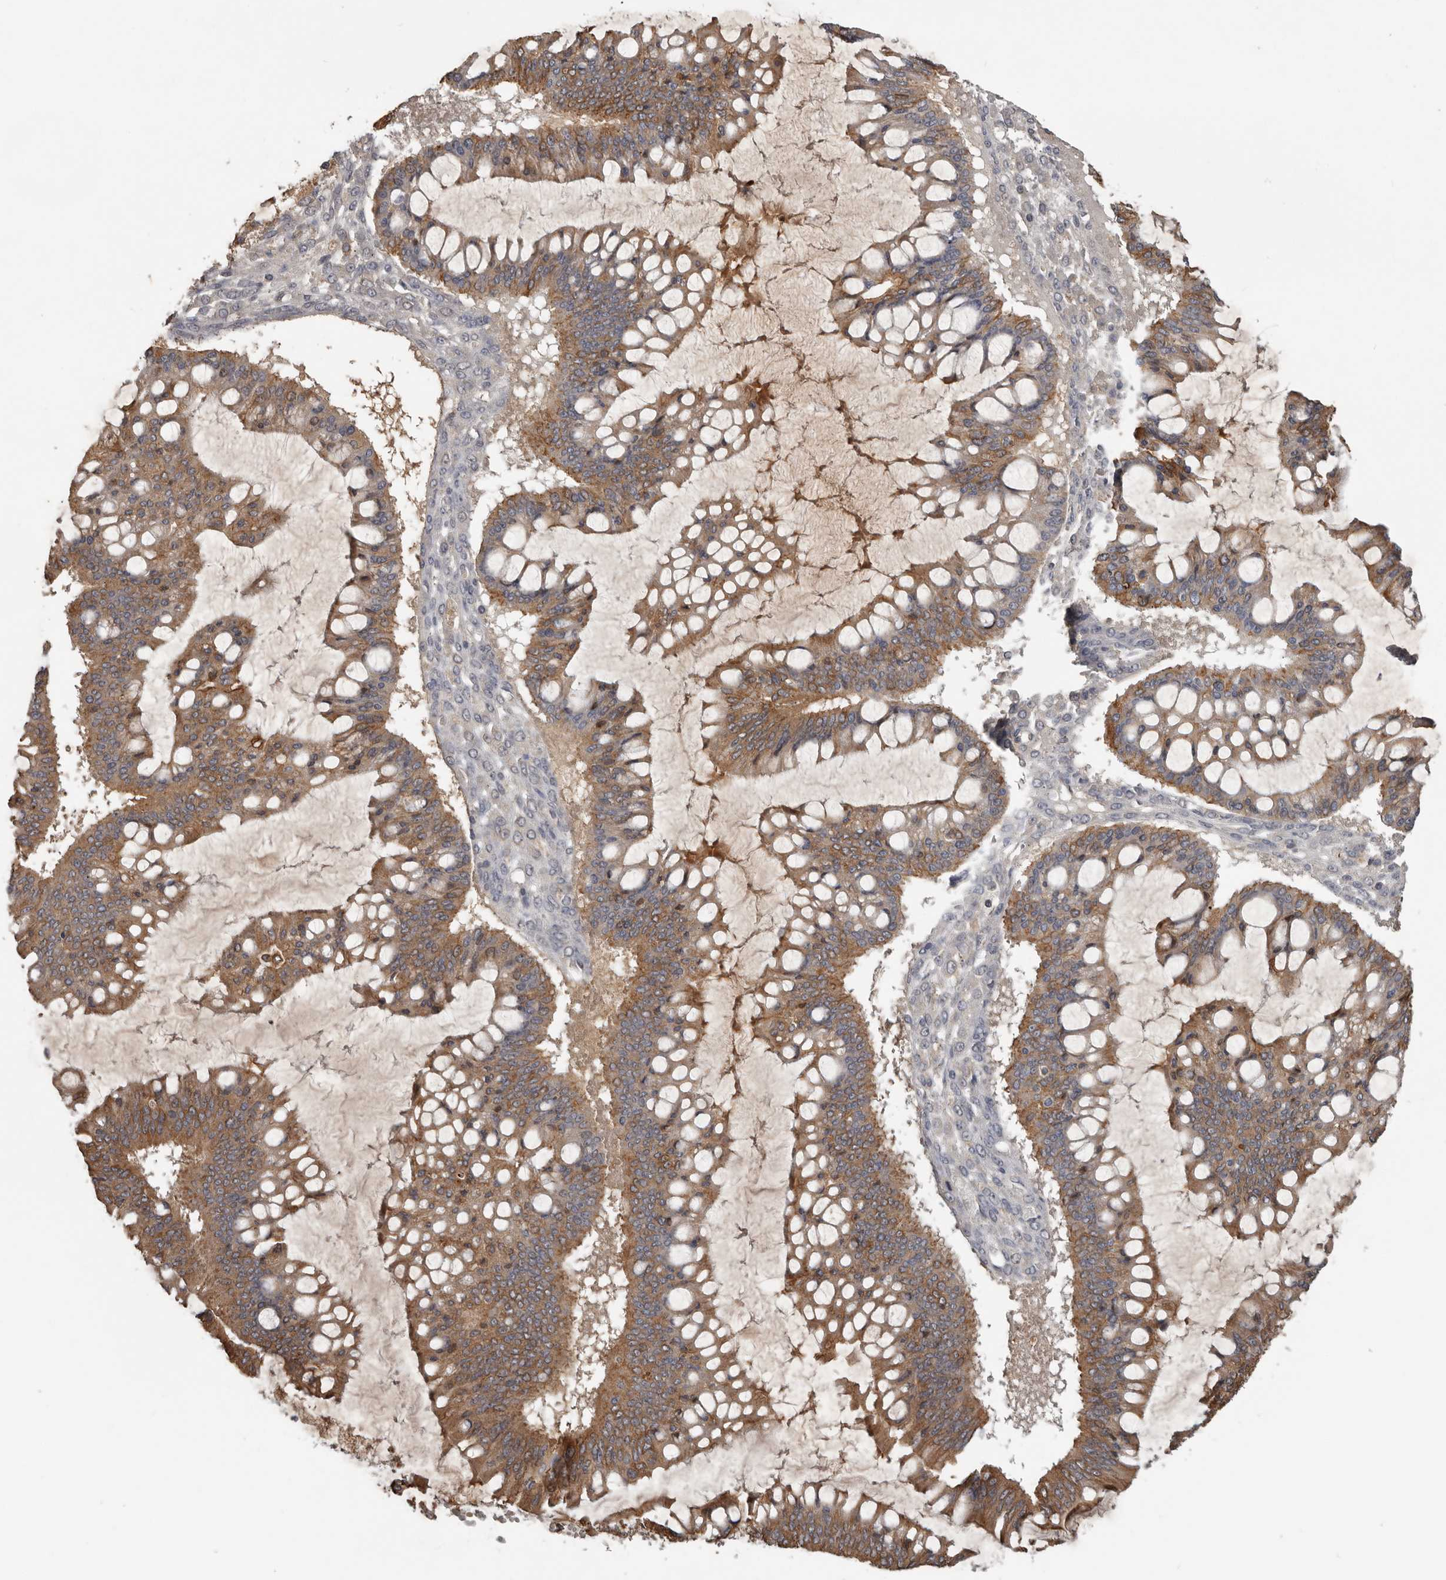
{"staining": {"intensity": "moderate", "quantity": ">75%", "location": "cytoplasmic/membranous"}, "tissue": "ovarian cancer", "cell_type": "Tumor cells", "image_type": "cancer", "snomed": [{"axis": "morphology", "description": "Cystadenocarcinoma, mucinous, NOS"}, {"axis": "topography", "description": "Ovary"}], "caption": "A high-resolution photomicrograph shows immunohistochemistry (IHC) staining of ovarian mucinous cystadenocarcinoma, which shows moderate cytoplasmic/membranous expression in approximately >75% of tumor cells.", "gene": "NMUR1", "patient": {"sex": "female", "age": 73}}